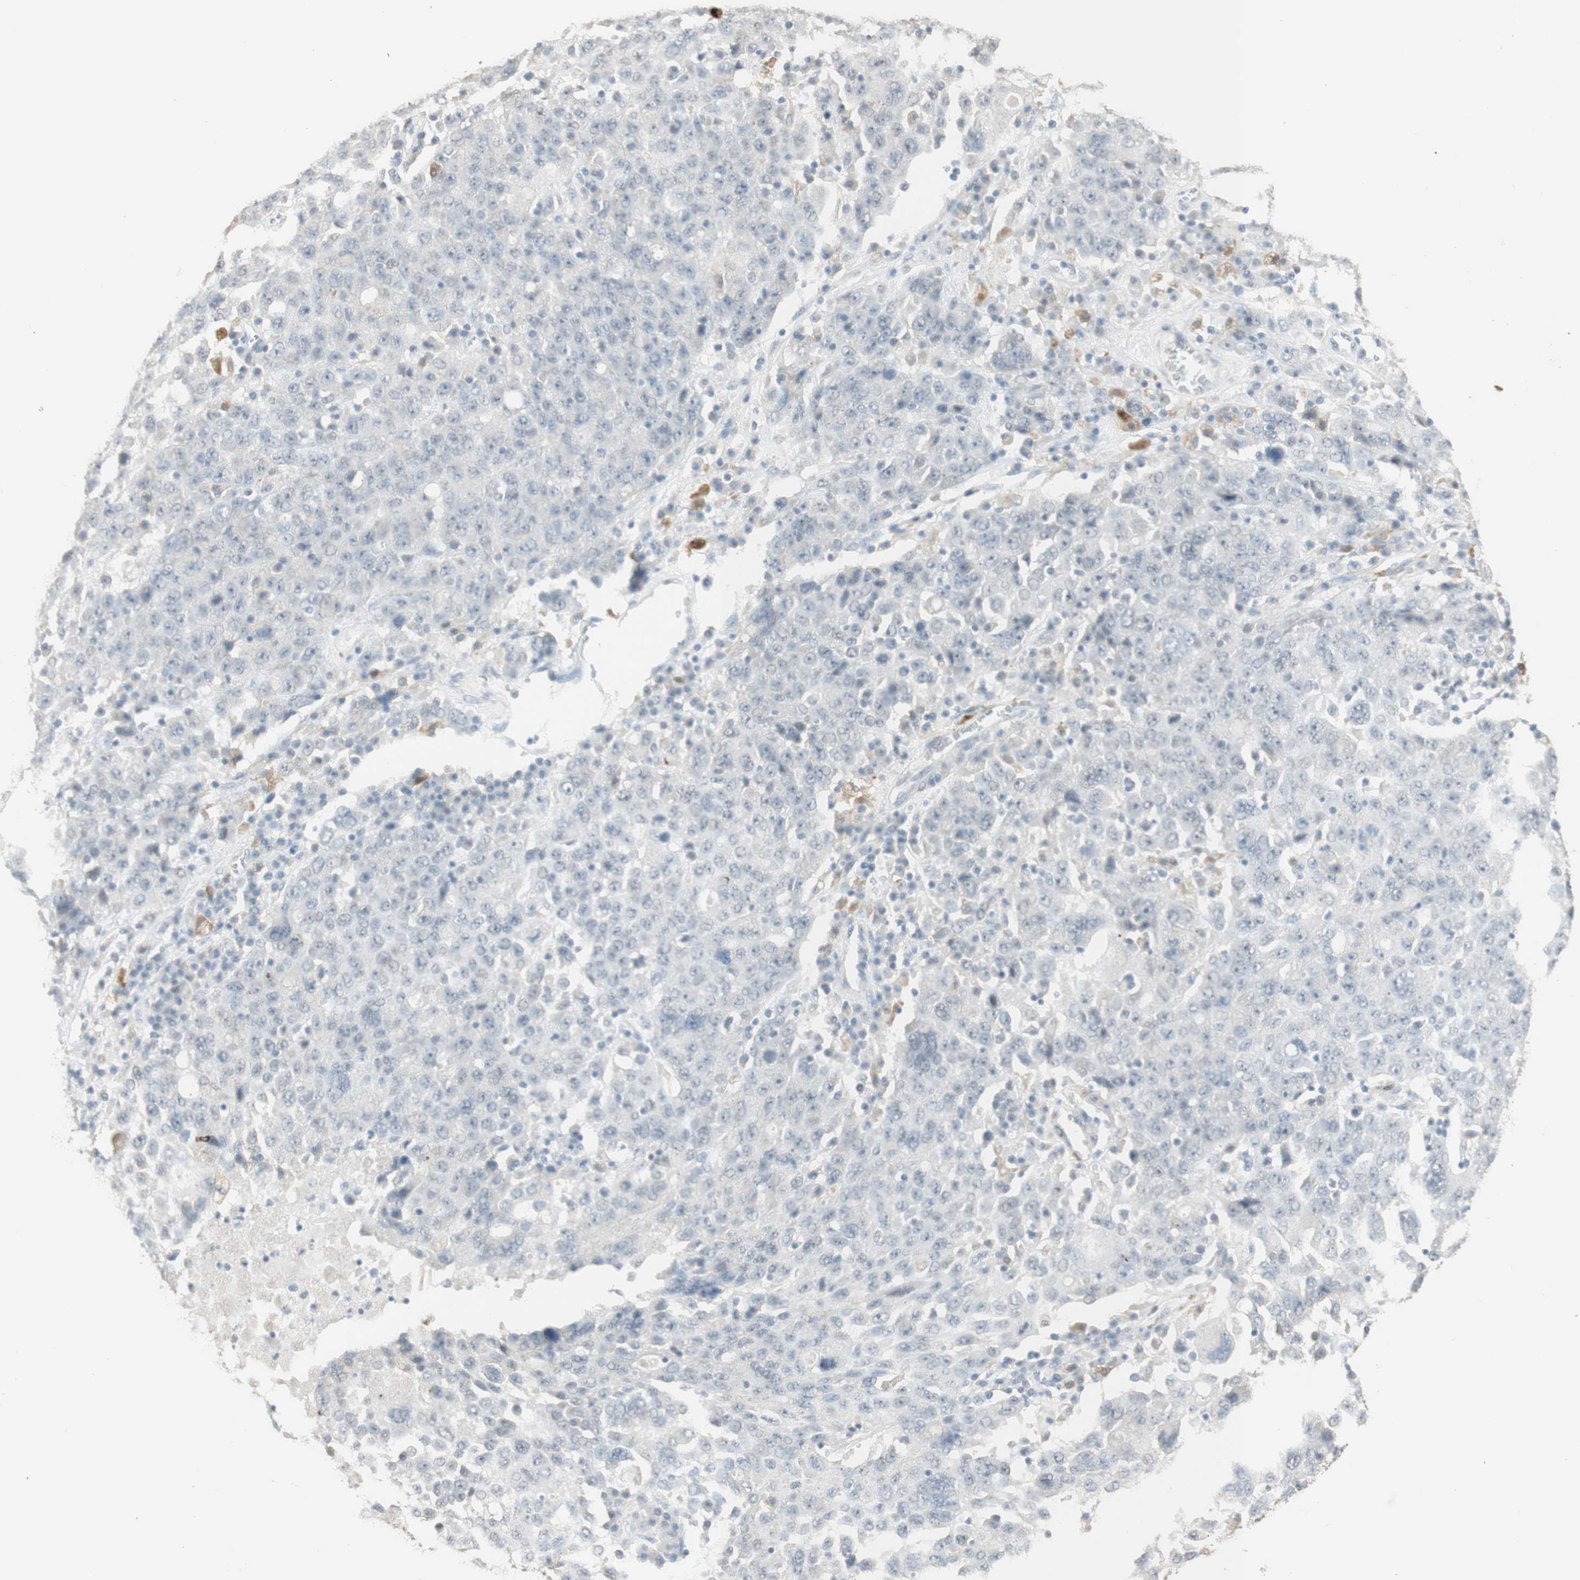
{"staining": {"intensity": "negative", "quantity": "none", "location": "none"}, "tissue": "ovarian cancer", "cell_type": "Tumor cells", "image_type": "cancer", "snomed": [{"axis": "morphology", "description": "Carcinoma, endometroid"}, {"axis": "topography", "description": "Ovary"}], "caption": "Tumor cells show no significant positivity in endometroid carcinoma (ovarian).", "gene": "MUC3A", "patient": {"sex": "female", "age": 62}}